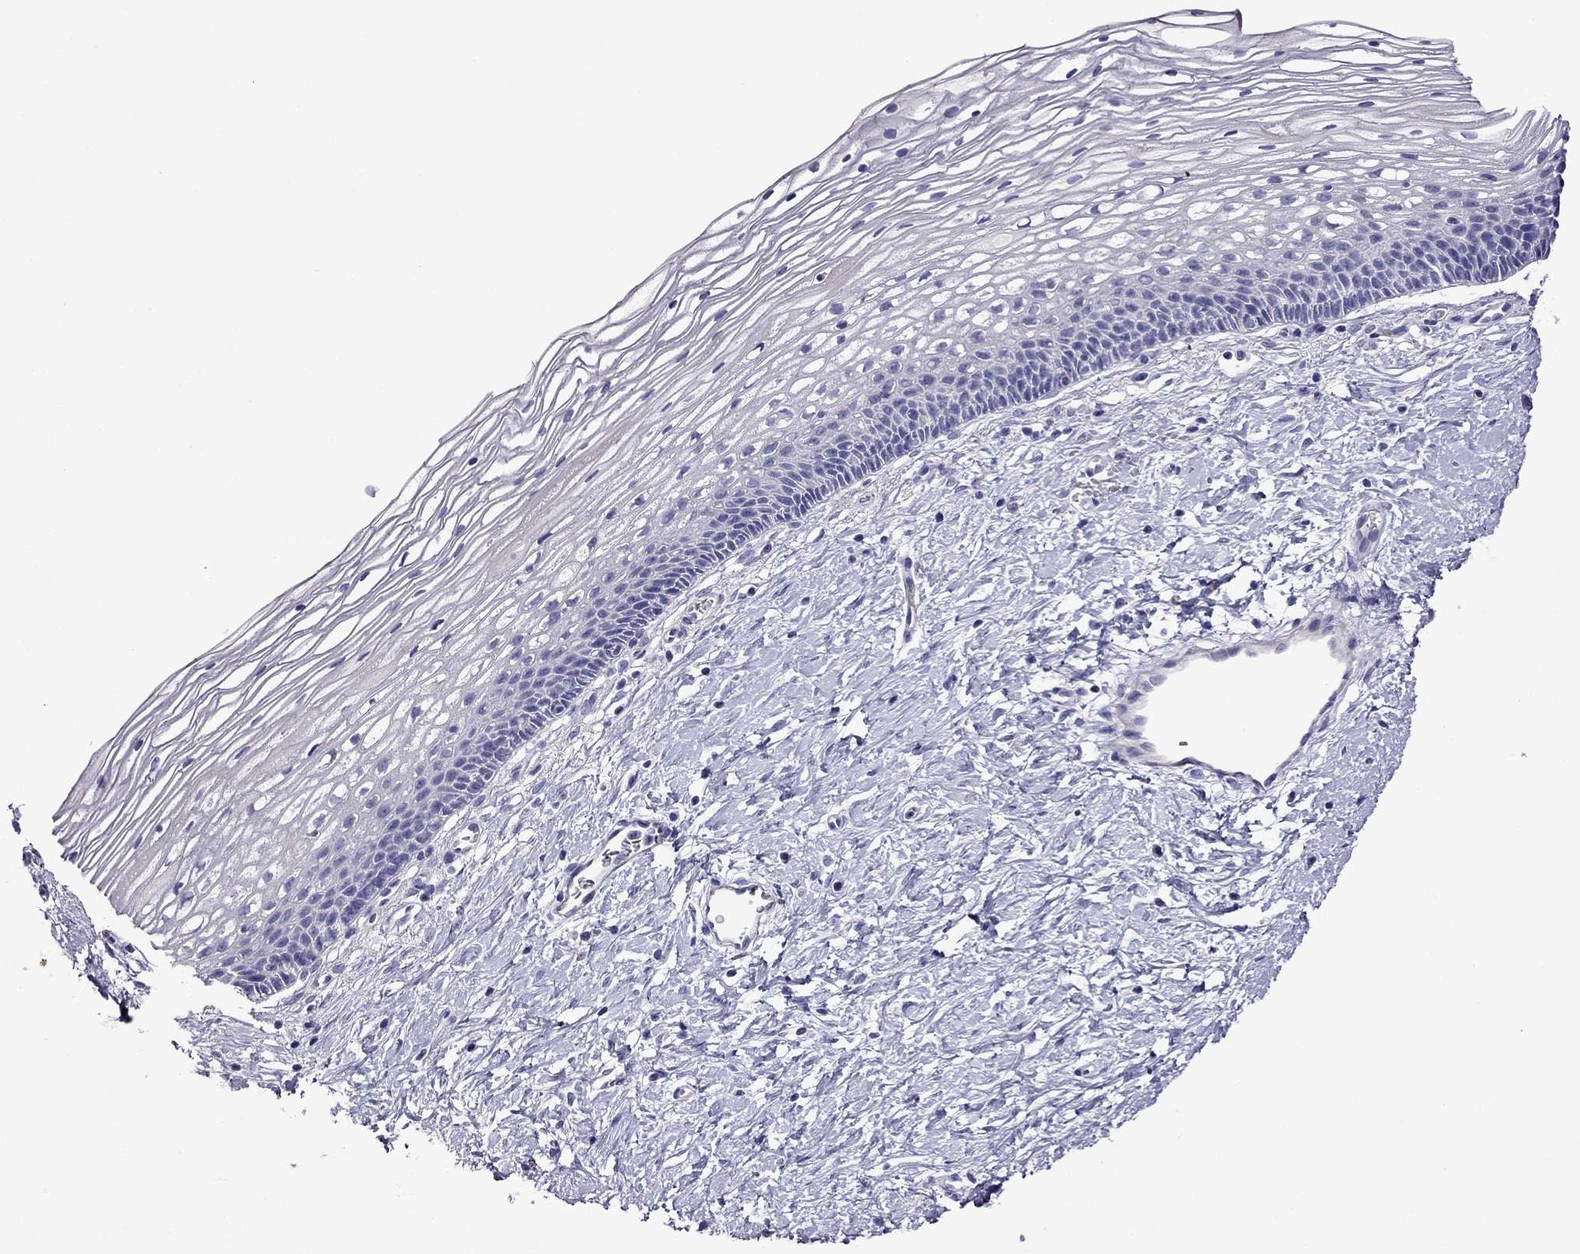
{"staining": {"intensity": "negative", "quantity": "none", "location": "none"}, "tissue": "cervix", "cell_type": "Glandular cells", "image_type": "normal", "snomed": [{"axis": "morphology", "description": "Normal tissue, NOS"}, {"axis": "topography", "description": "Cervix"}], "caption": "IHC micrograph of normal cervix: cervix stained with DAB shows no significant protein expression in glandular cells. The staining is performed using DAB brown chromogen with nuclei counter-stained in using hematoxylin.", "gene": "TDRD1", "patient": {"sex": "female", "age": 34}}